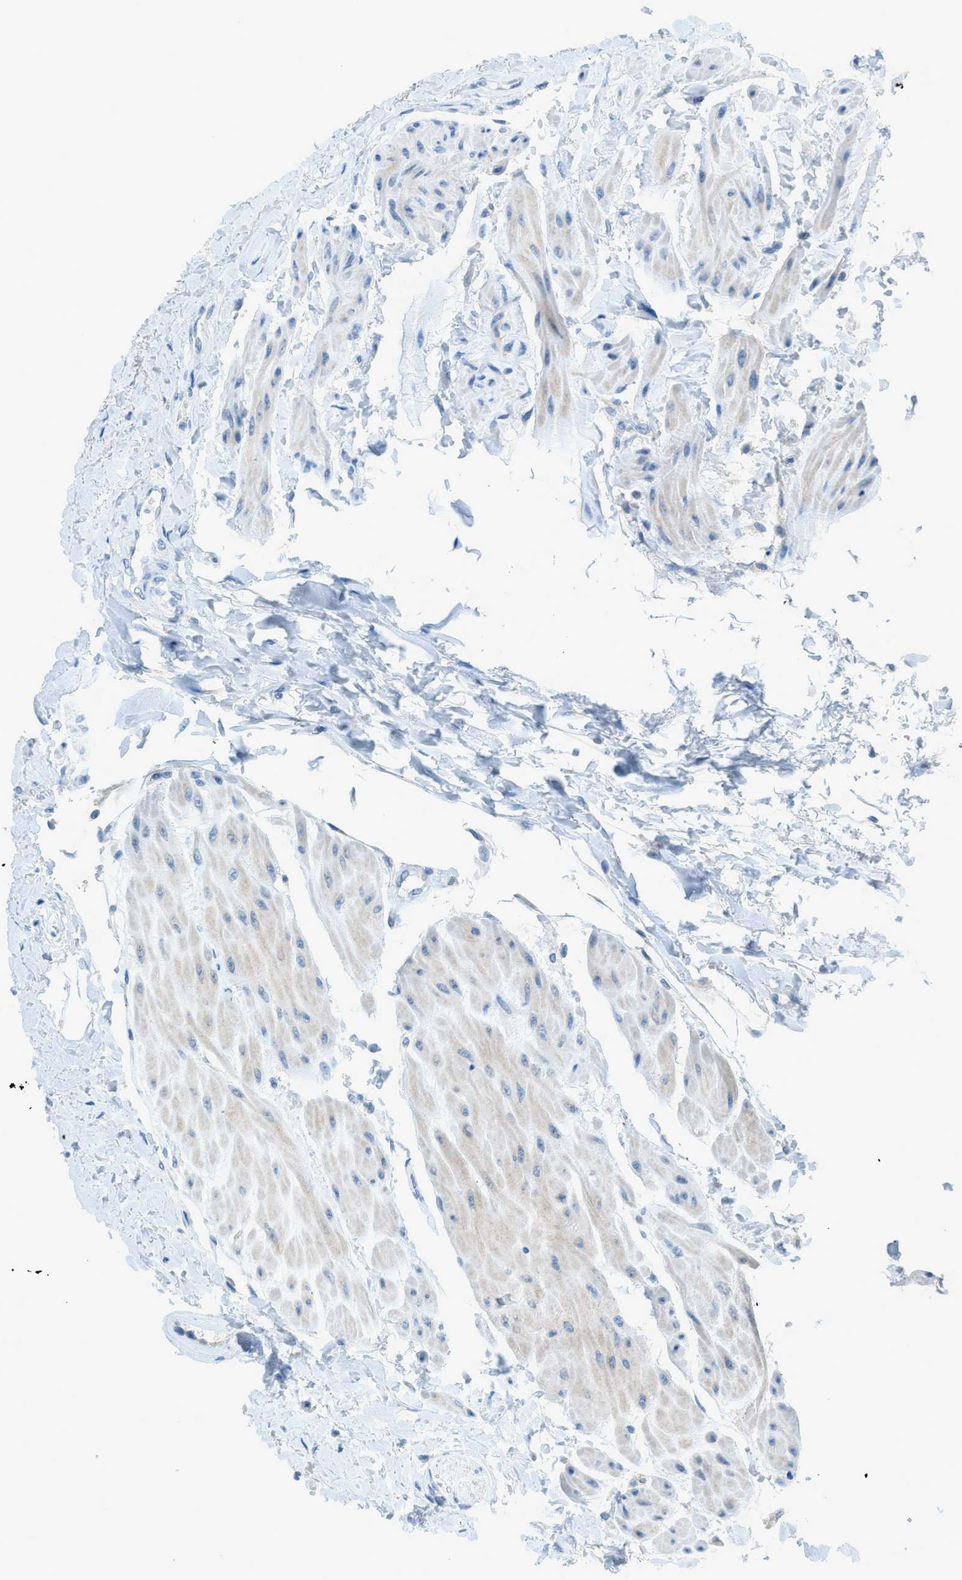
{"staining": {"intensity": "negative", "quantity": "none", "location": "none"}, "tissue": "urinary bladder", "cell_type": "Urothelial cells", "image_type": "normal", "snomed": [{"axis": "morphology", "description": "Normal tissue, NOS"}, {"axis": "topography", "description": "Urinary bladder"}], "caption": "The image exhibits no staining of urothelial cells in benign urinary bladder. The staining is performed using DAB brown chromogen with nuclei counter-stained in using hematoxylin.", "gene": "ACAN", "patient": {"sex": "female", "age": 79}}